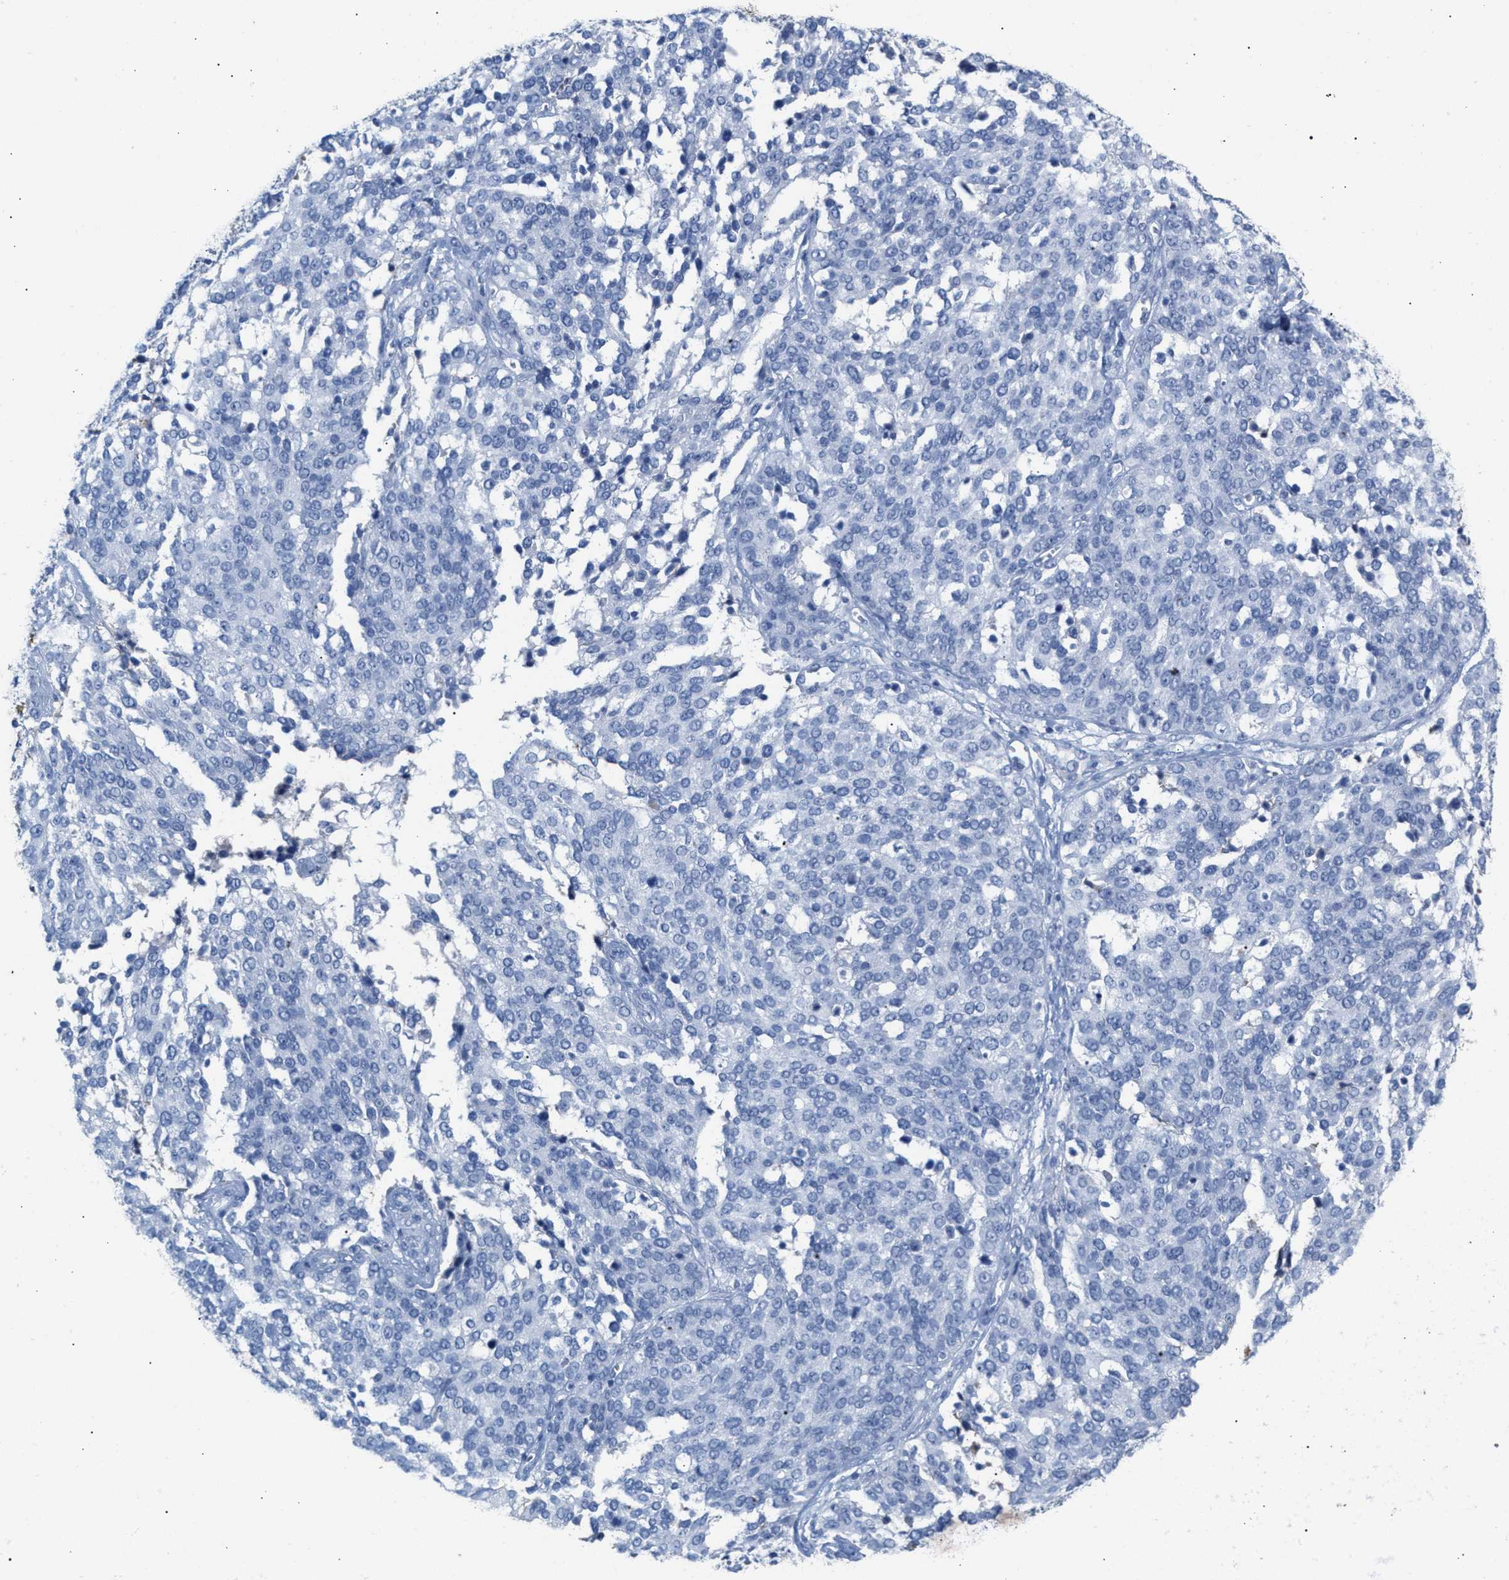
{"staining": {"intensity": "negative", "quantity": "none", "location": "none"}, "tissue": "ovarian cancer", "cell_type": "Tumor cells", "image_type": "cancer", "snomed": [{"axis": "morphology", "description": "Cystadenocarcinoma, serous, NOS"}, {"axis": "topography", "description": "Ovary"}], "caption": "The histopathology image shows no staining of tumor cells in ovarian cancer (serous cystadenocarcinoma).", "gene": "APOH", "patient": {"sex": "female", "age": 44}}